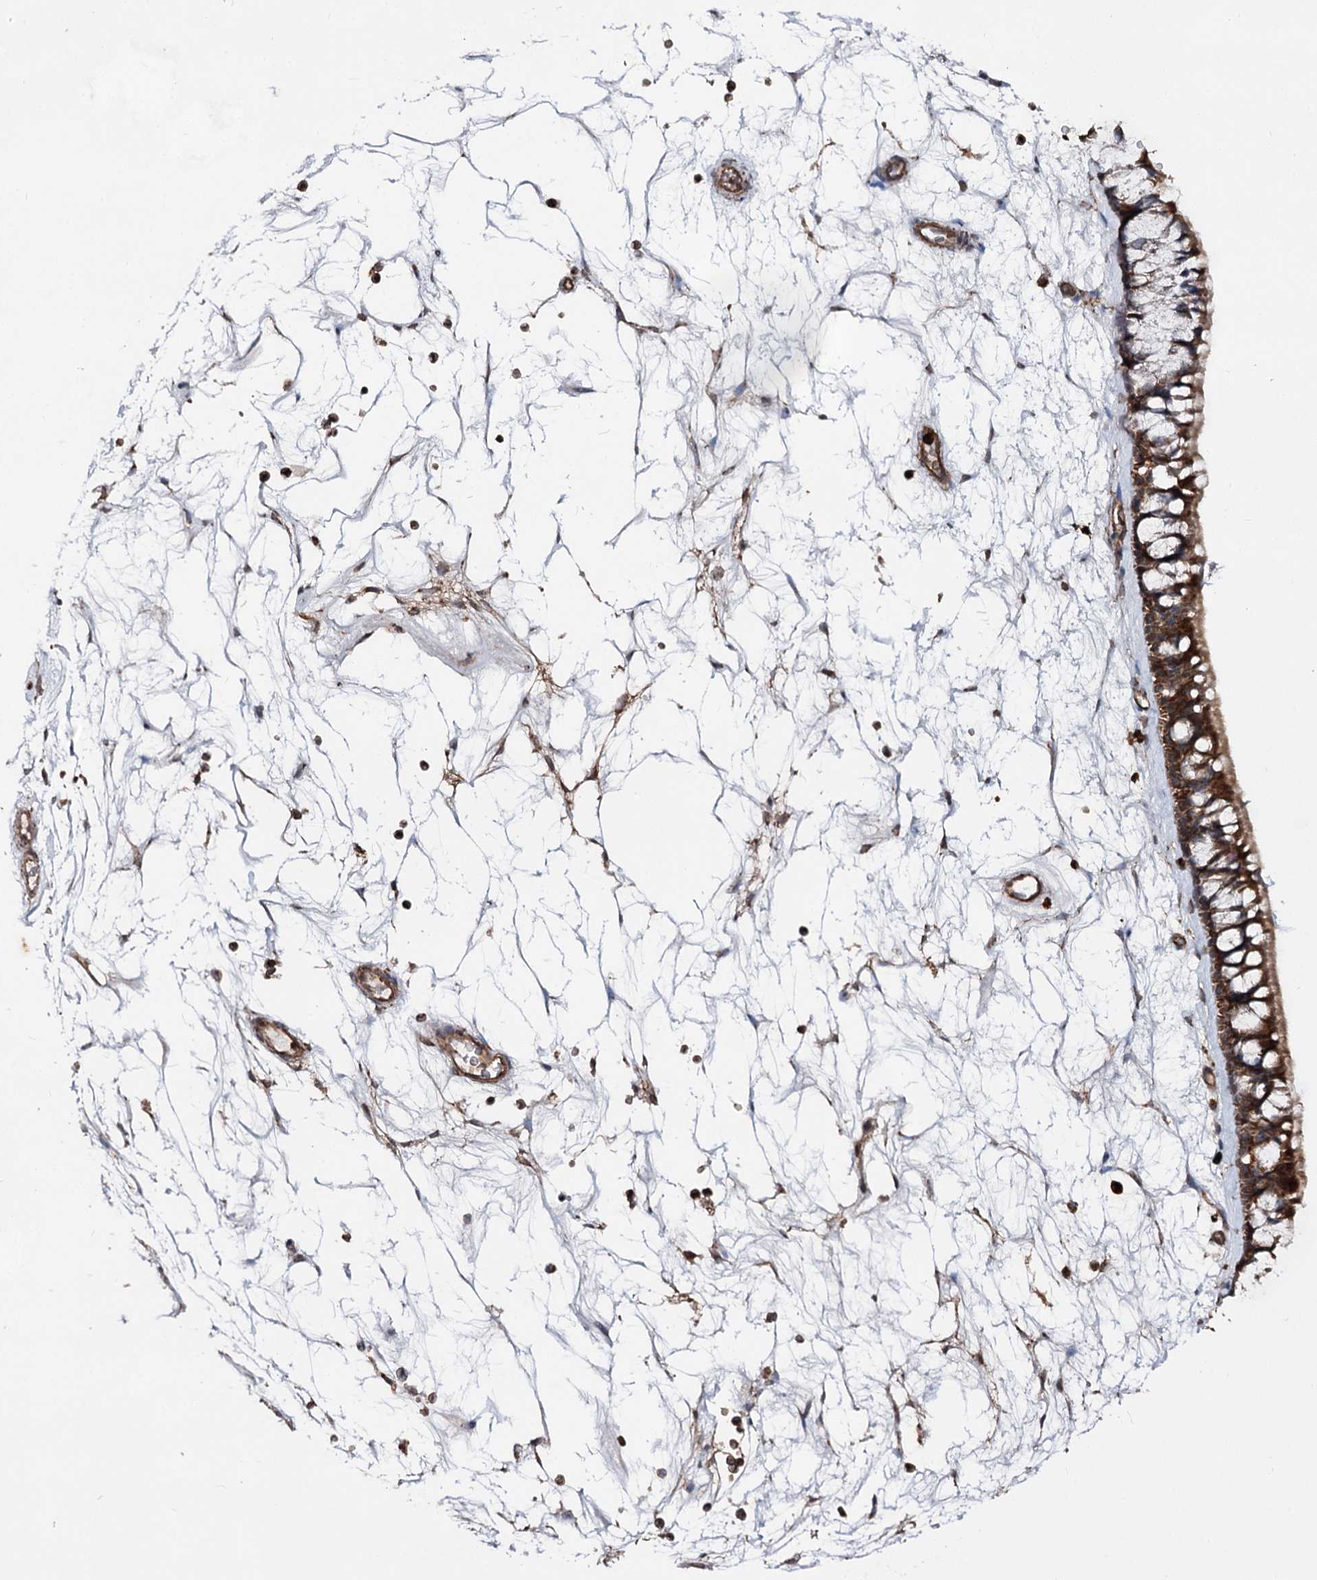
{"staining": {"intensity": "strong", "quantity": ">75%", "location": "cytoplasmic/membranous"}, "tissue": "nasopharynx", "cell_type": "Respiratory epithelial cells", "image_type": "normal", "snomed": [{"axis": "morphology", "description": "Normal tissue, NOS"}, {"axis": "topography", "description": "Nasopharynx"}], "caption": "Immunohistochemical staining of normal nasopharynx exhibits high levels of strong cytoplasmic/membranous staining in about >75% of respiratory epithelial cells. (DAB (3,3'-diaminobenzidine) IHC with brightfield microscopy, high magnification).", "gene": "FGFR1OP2", "patient": {"sex": "male", "age": 64}}